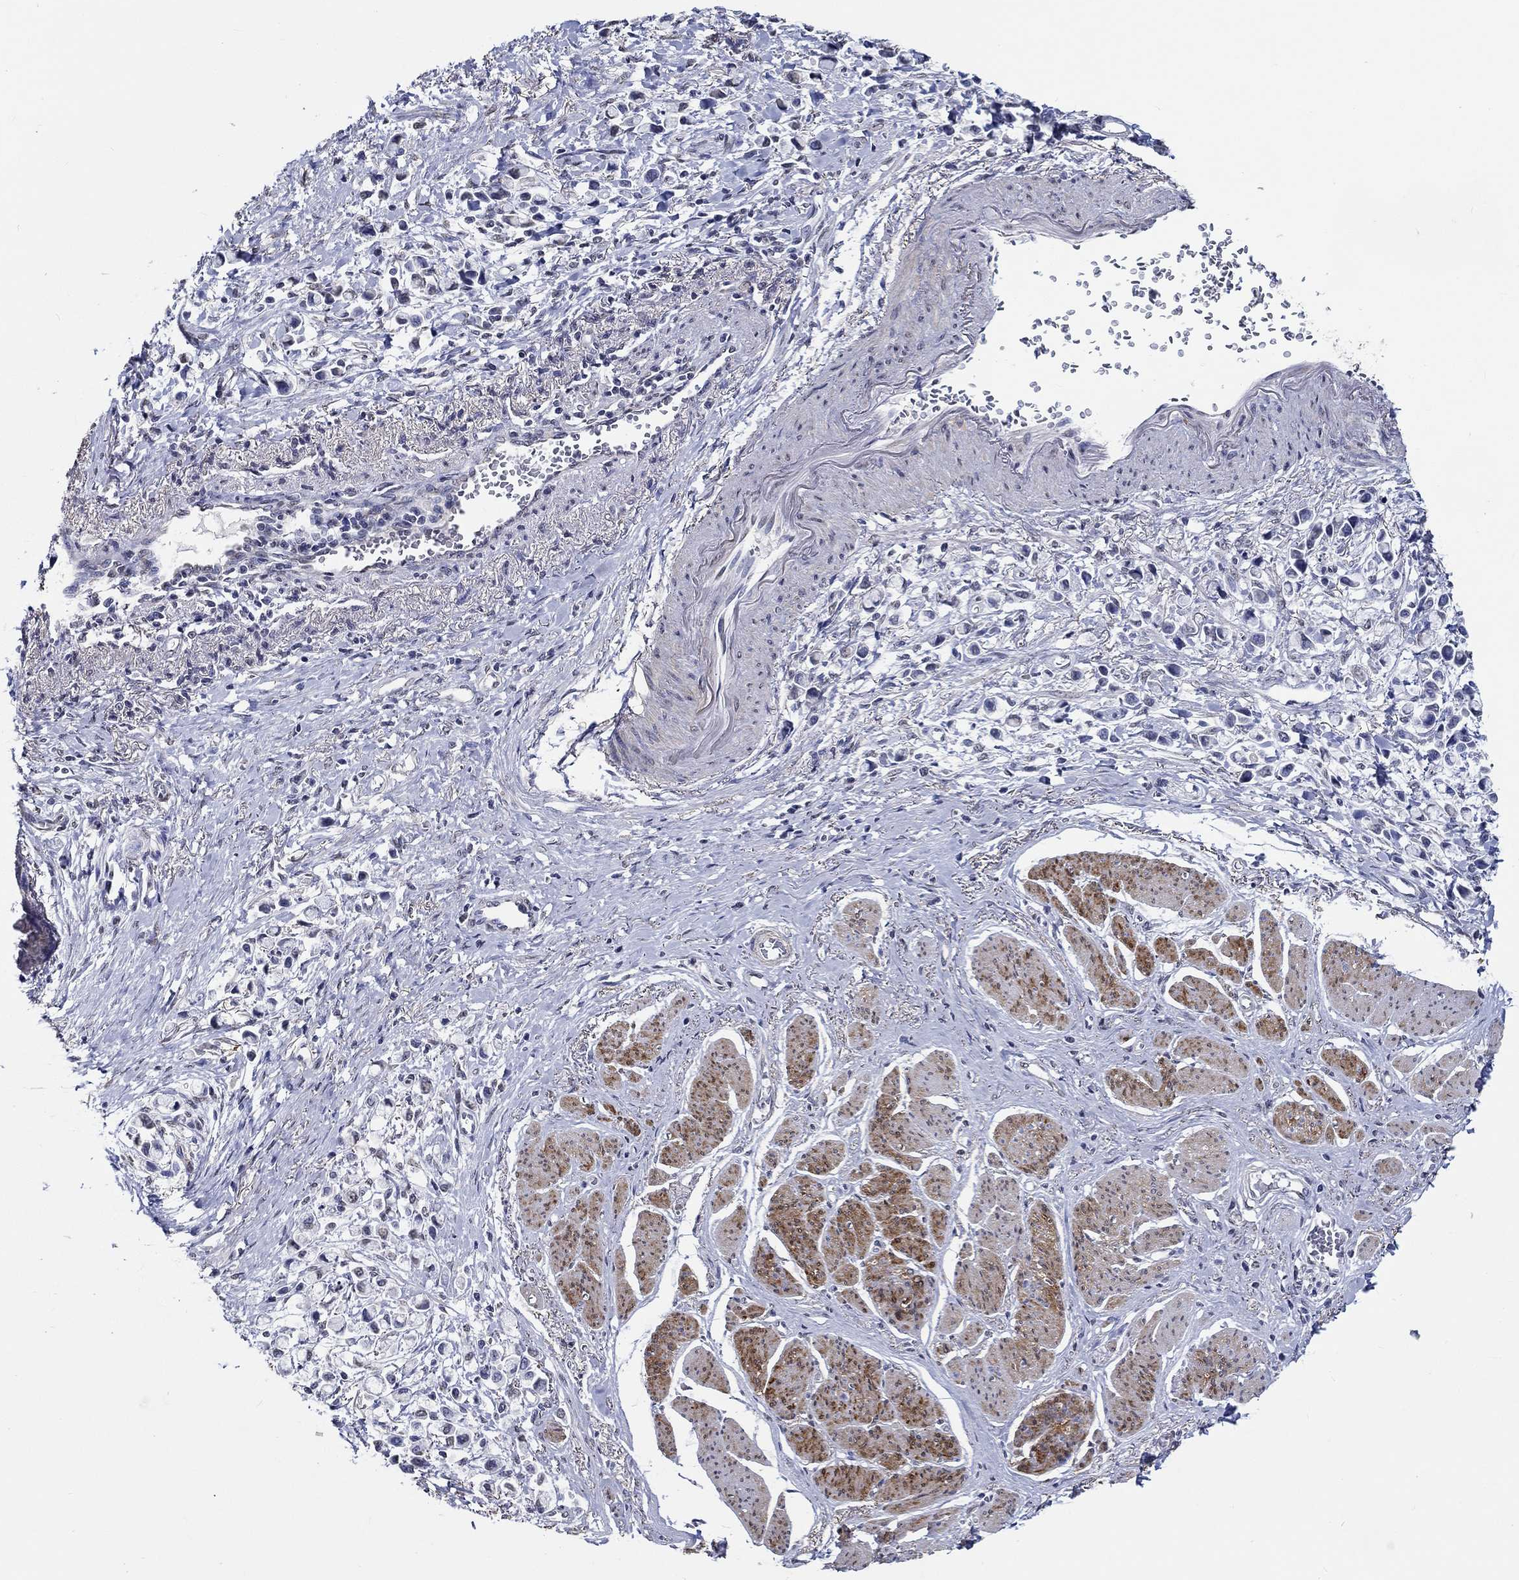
{"staining": {"intensity": "negative", "quantity": "none", "location": "none"}, "tissue": "stomach cancer", "cell_type": "Tumor cells", "image_type": "cancer", "snomed": [{"axis": "morphology", "description": "Adenocarcinoma, NOS"}, {"axis": "topography", "description": "Stomach"}], "caption": "The image shows no significant positivity in tumor cells of adenocarcinoma (stomach). (DAB IHC, high magnification).", "gene": "PDE1B", "patient": {"sex": "female", "age": 81}}